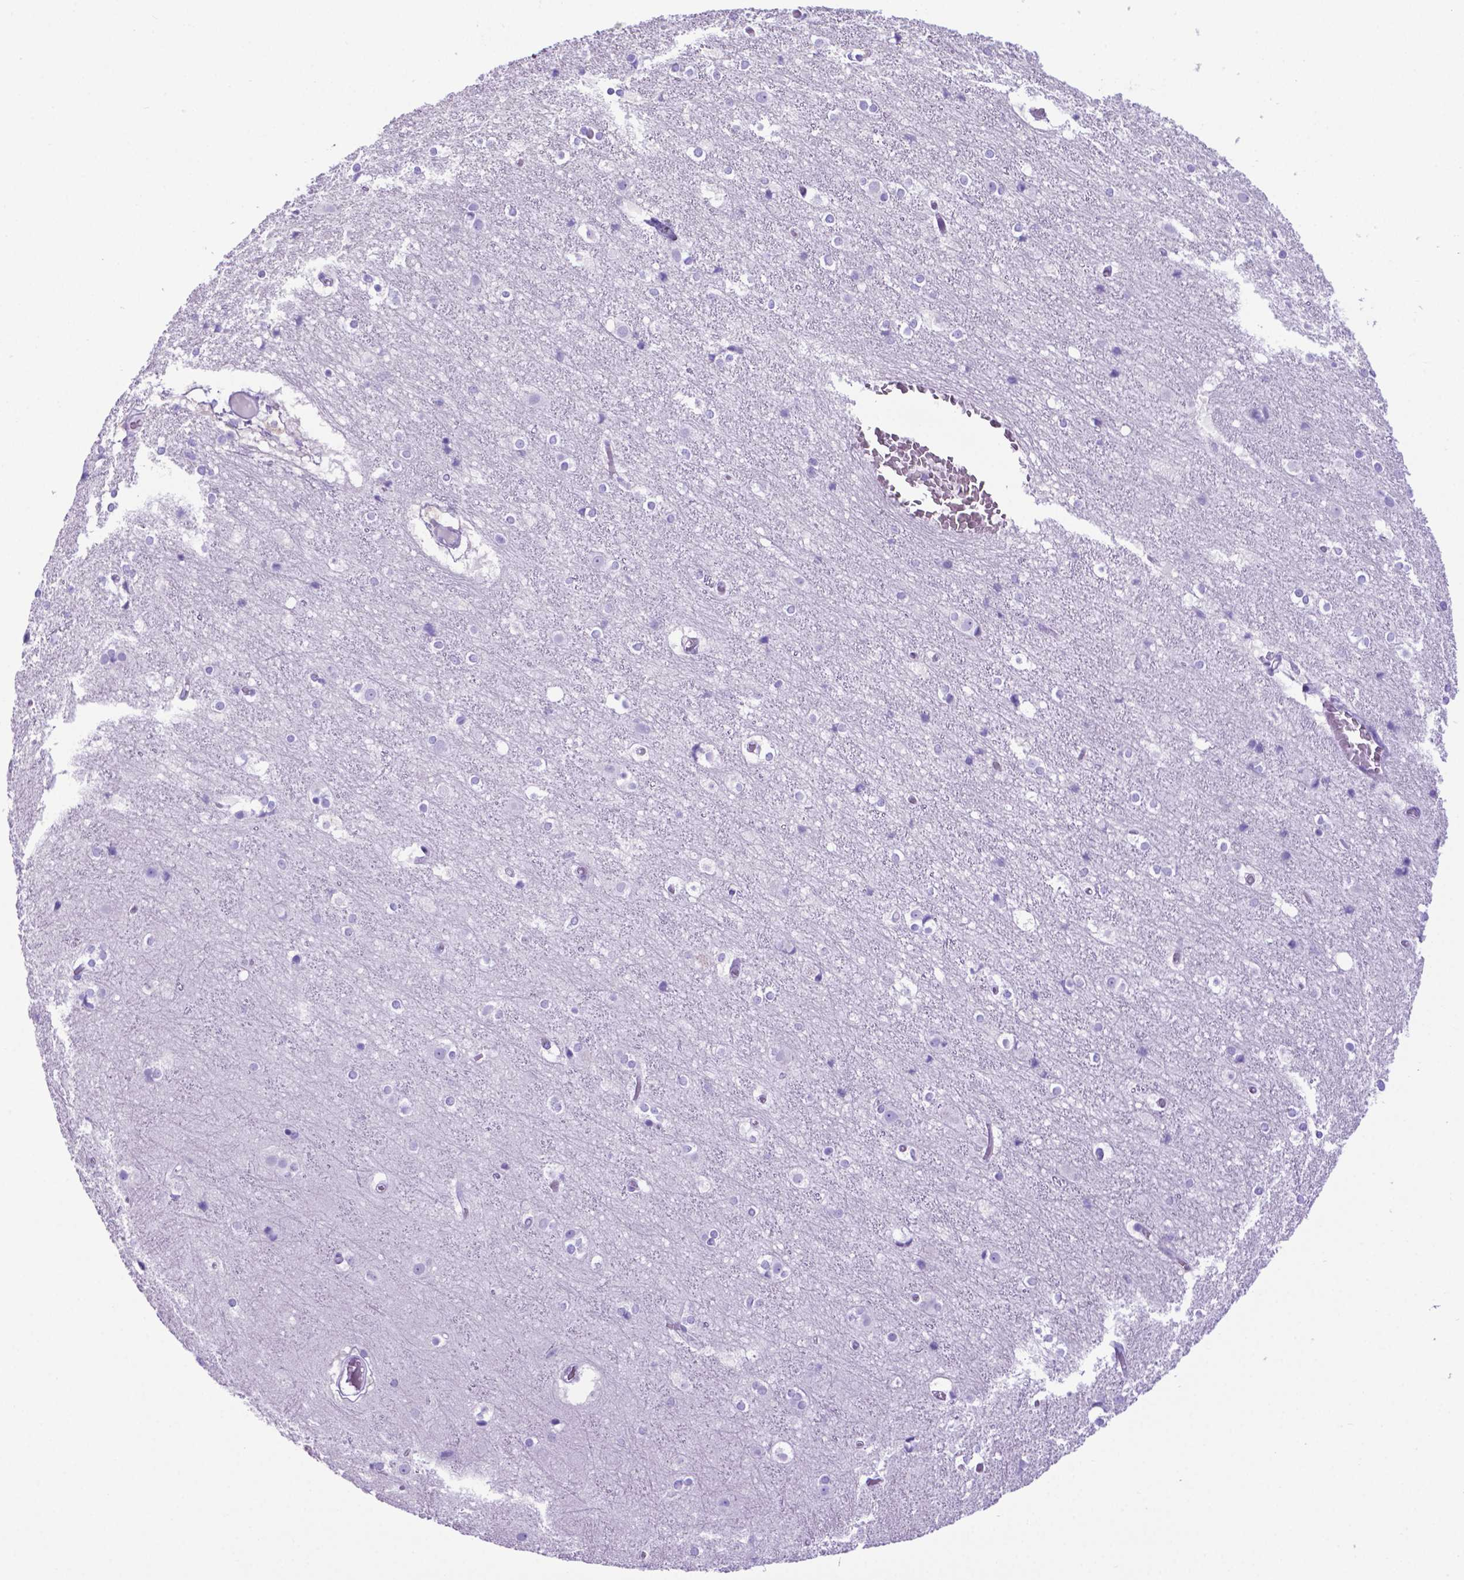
{"staining": {"intensity": "negative", "quantity": "none", "location": "none"}, "tissue": "cerebral cortex", "cell_type": "Endothelial cells", "image_type": "normal", "snomed": [{"axis": "morphology", "description": "Normal tissue, NOS"}, {"axis": "topography", "description": "Cerebral cortex"}], "caption": "This is an immunohistochemistry (IHC) photomicrograph of unremarkable human cerebral cortex. There is no positivity in endothelial cells.", "gene": "LZTR1", "patient": {"sex": "female", "age": 52}}